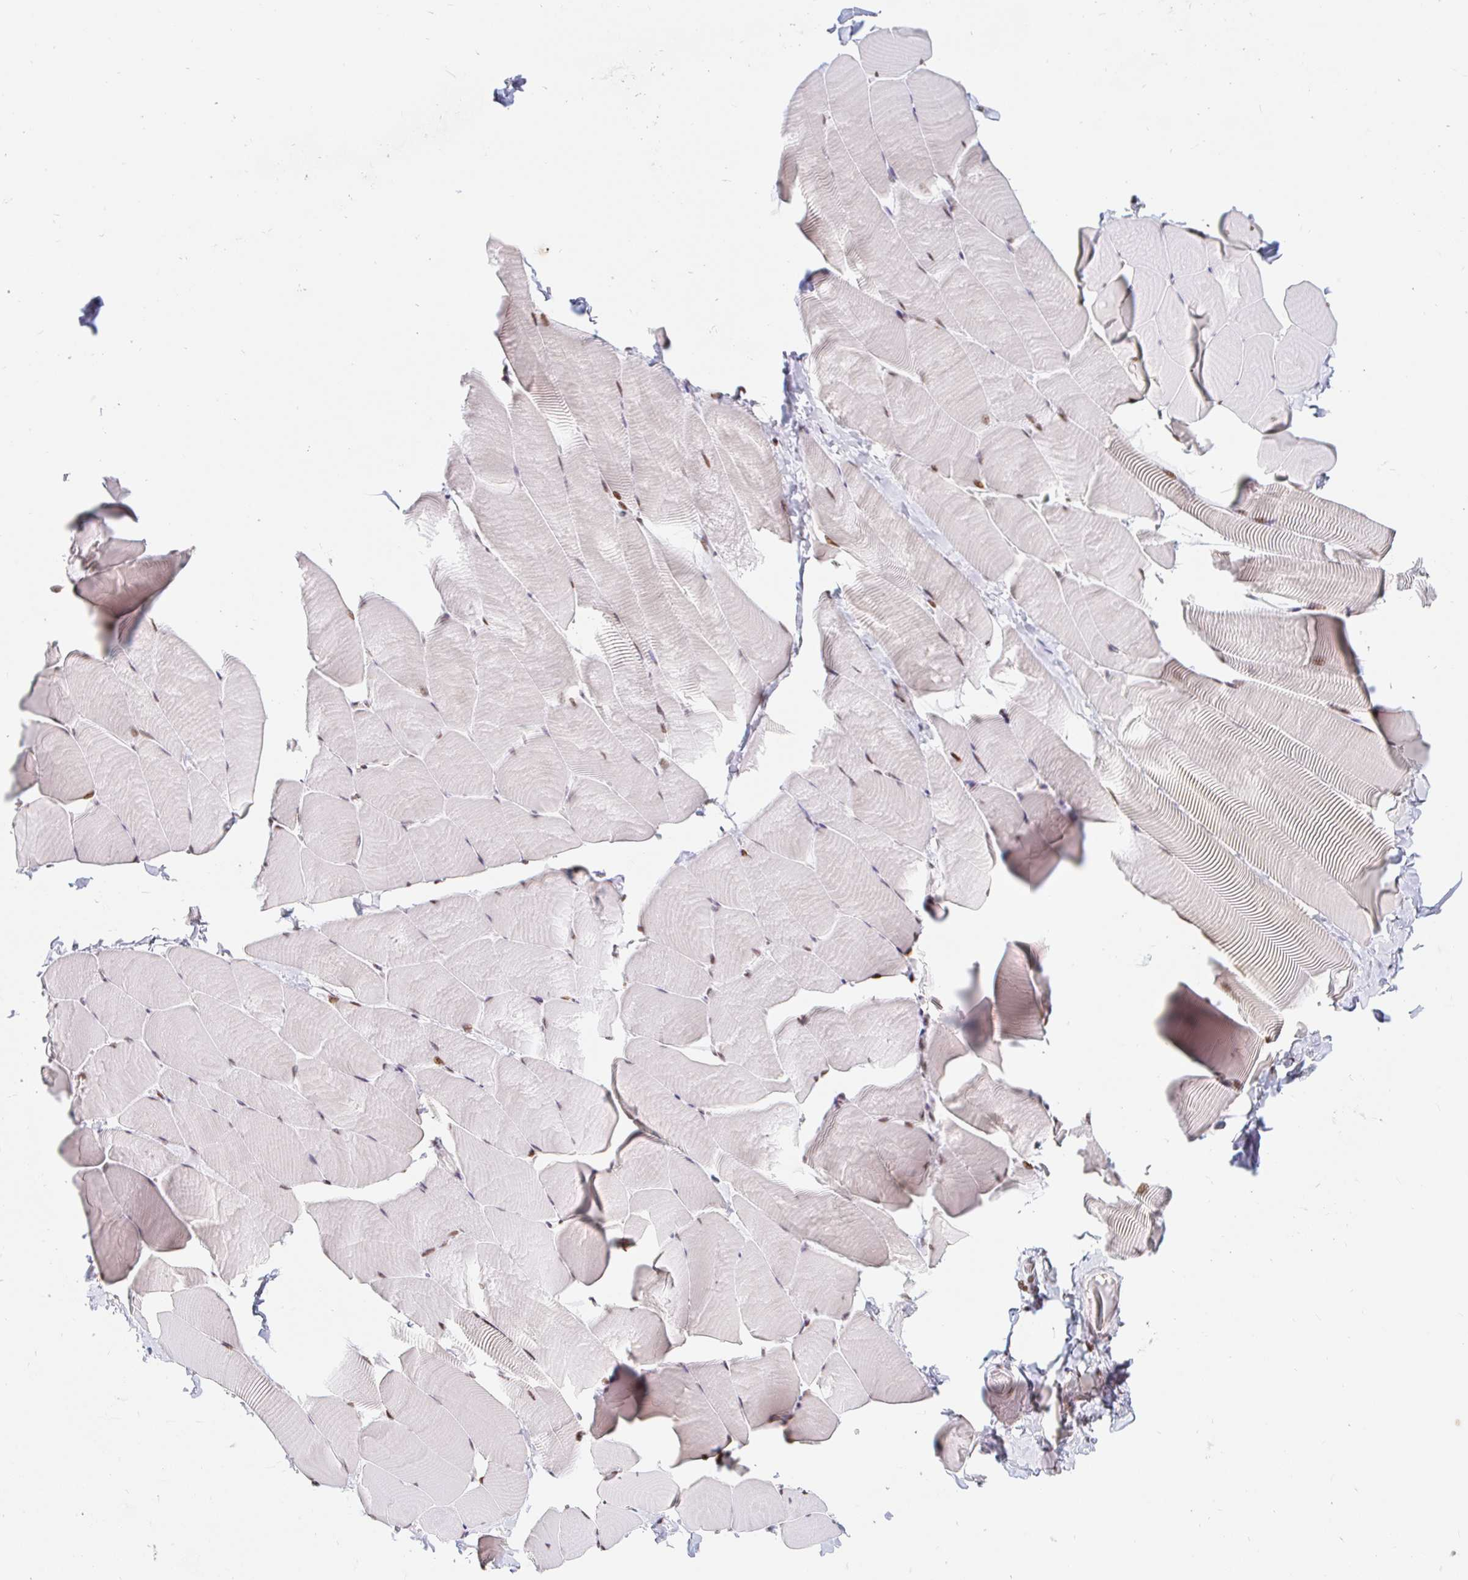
{"staining": {"intensity": "weak", "quantity": "25%-75%", "location": "nuclear"}, "tissue": "skeletal muscle", "cell_type": "Myocytes", "image_type": "normal", "snomed": [{"axis": "morphology", "description": "Normal tissue, NOS"}, {"axis": "topography", "description": "Skeletal muscle"}], "caption": "A photomicrograph showing weak nuclear staining in approximately 25%-75% of myocytes in unremarkable skeletal muscle, as visualized by brown immunohistochemical staining.", "gene": "HOXC10", "patient": {"sex": "male", "age": 25}}